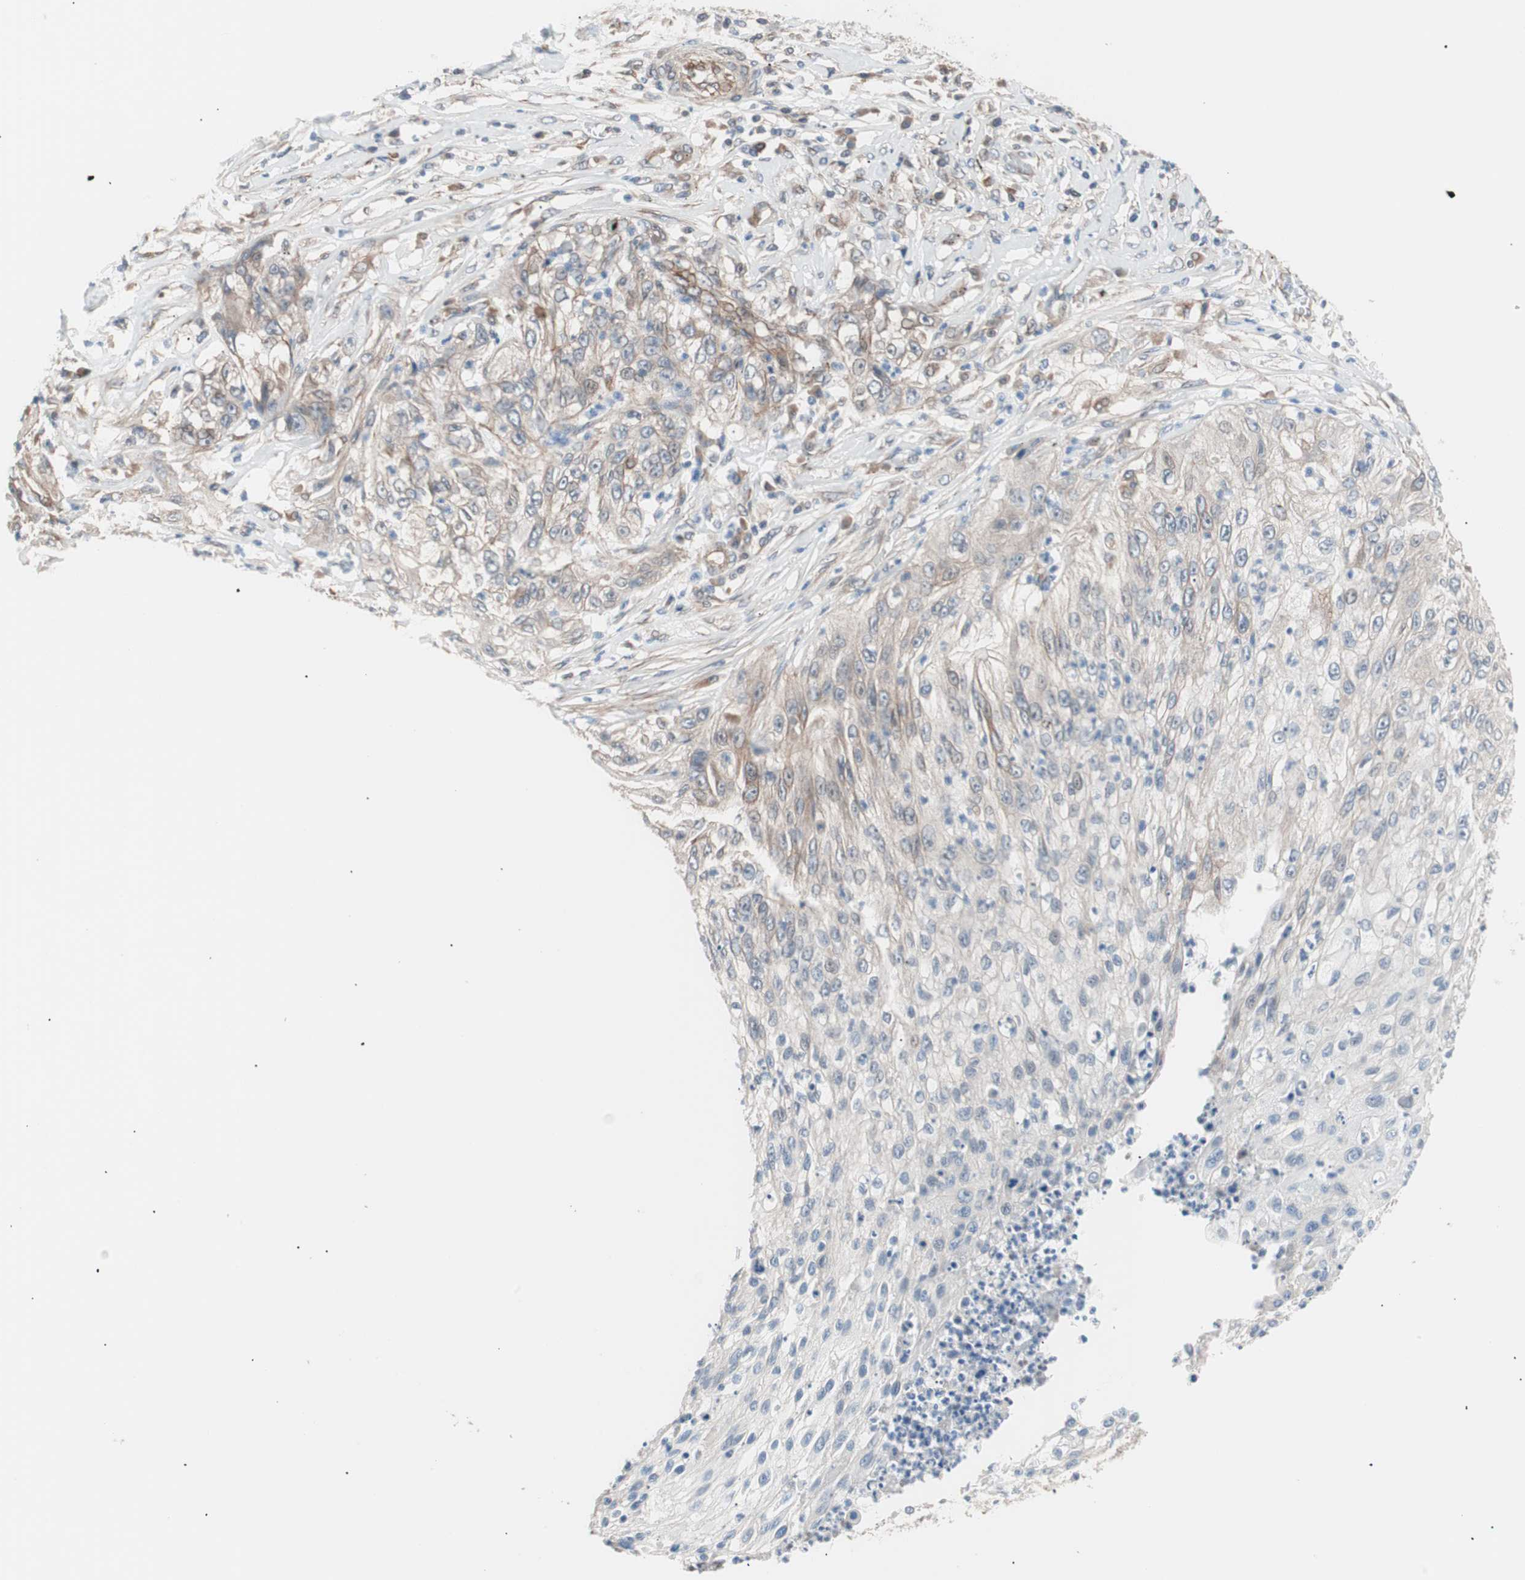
{"staining": {"intensity": "weak", "quantity": "25%-75%", "location": "cytoplasmic/membranous"}, "tissue": "lung cancer", "cell_type": "Tumor cells", "image_type": "cancer", "snomed": [{"axis": "morphology", "description": "Inflammation, NOS"}, {"axis": "morphology", "description": "Squamous cell carcinoma, NOS"}, {"axis": "topography", "description": "Lymph node"}, {"axis": "topography", "description": "Soft tissue"}, {"axis": "topography", "description": "Lung"}], "caption": "IHC image of human squamous cell carcinoma (lung) stained for a protein (brown), which displays low levels of weak cytoplasmic/membranous positivity in approximately 25%-75% of tumor cells.", "gene": "SMG1", "patient": {"sex": "male", "age": 66}}